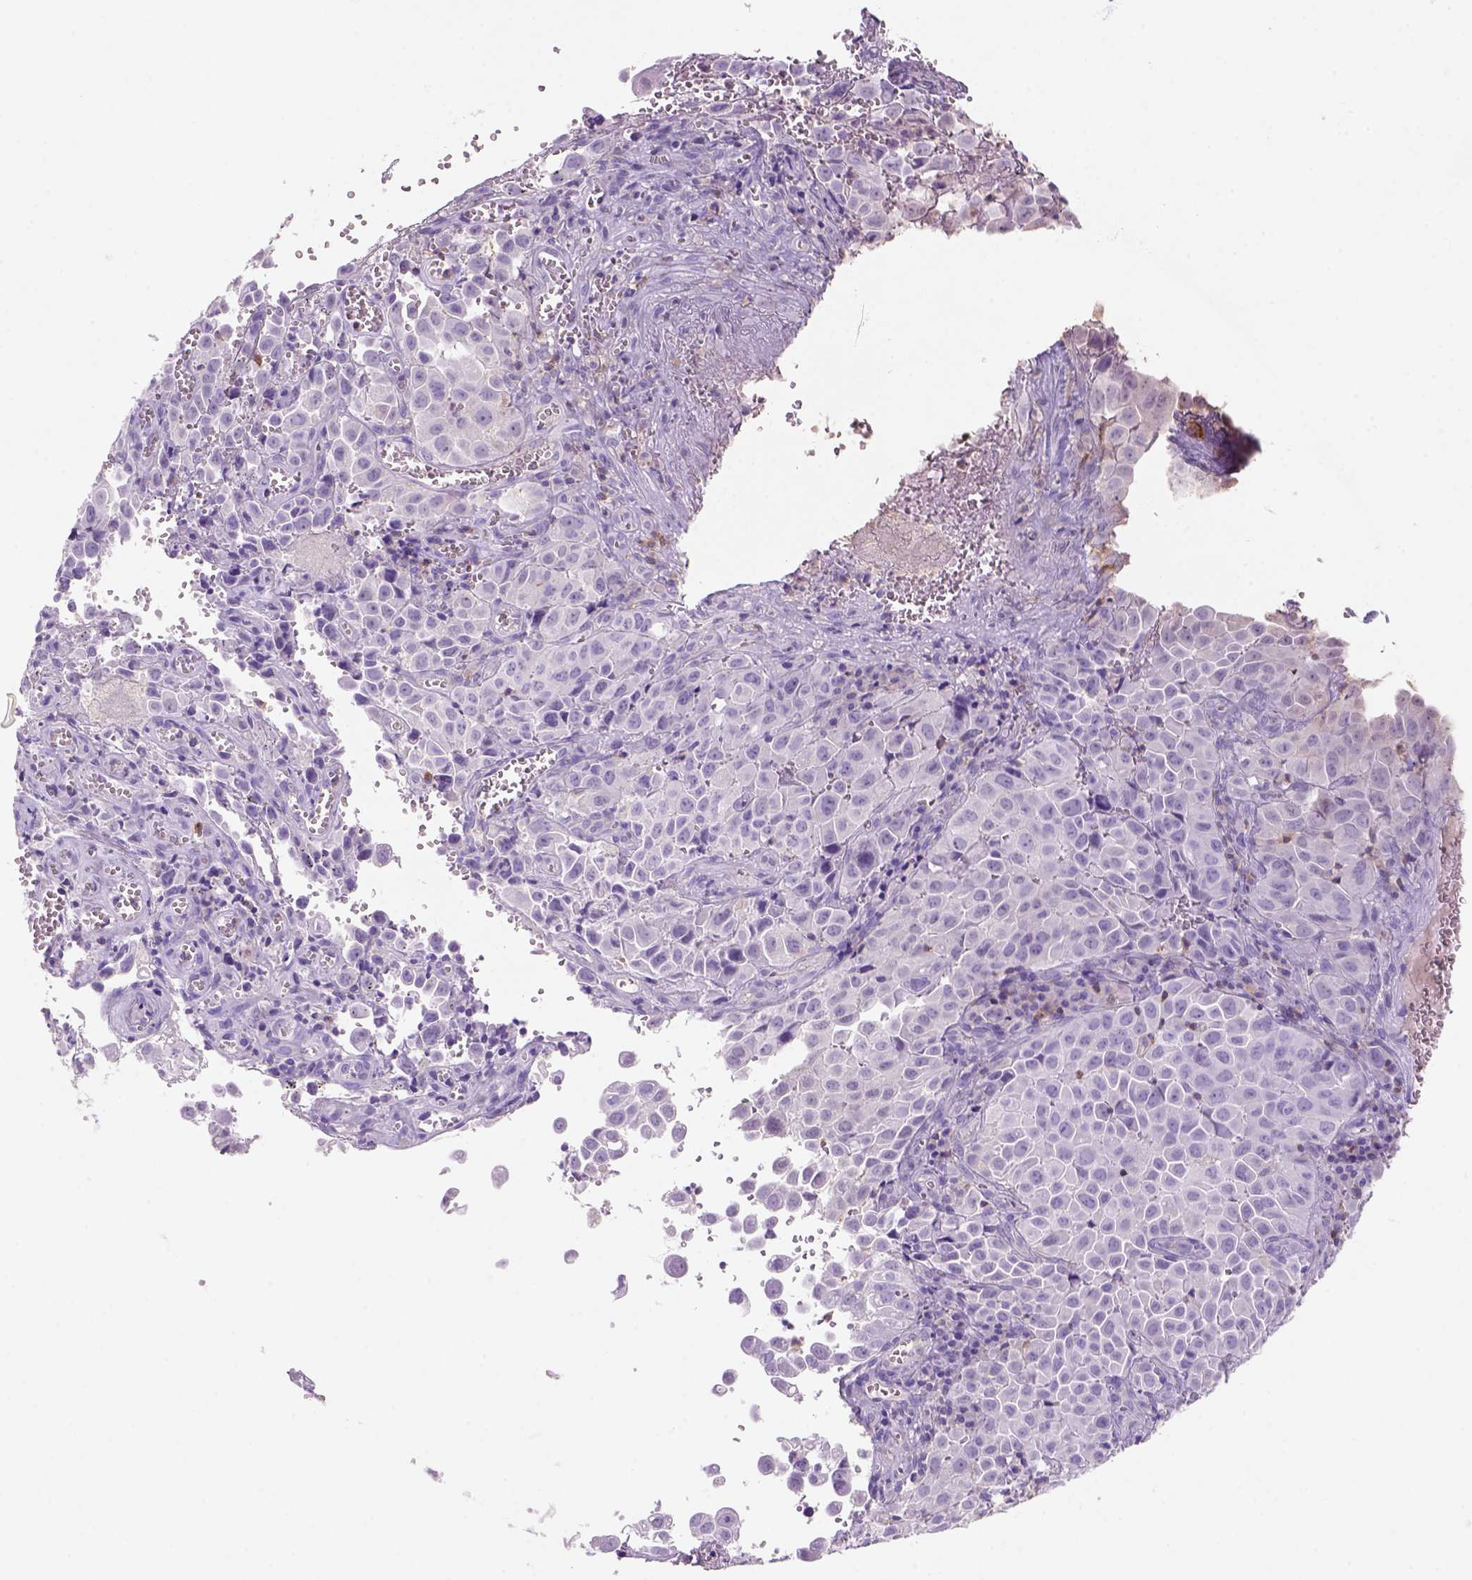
{"staining": {"intensity": "negative", "quantity": "none", "location": "none"}, "tissue": "cervical cancer", "cell_type": "Tumor cells", "image_type": "cancer", "snomed": [{"axis": "morphology", "description": "Squamous cell carcinoma, NOS"}, {"axis": "topography", "description": "Cervix"}], "caption": "Tumor cells show no significant protein expression in cervical squamous cell carcinoma.", "gene": "INPP5D", "patient": {"sex": "female", "age": 55}}